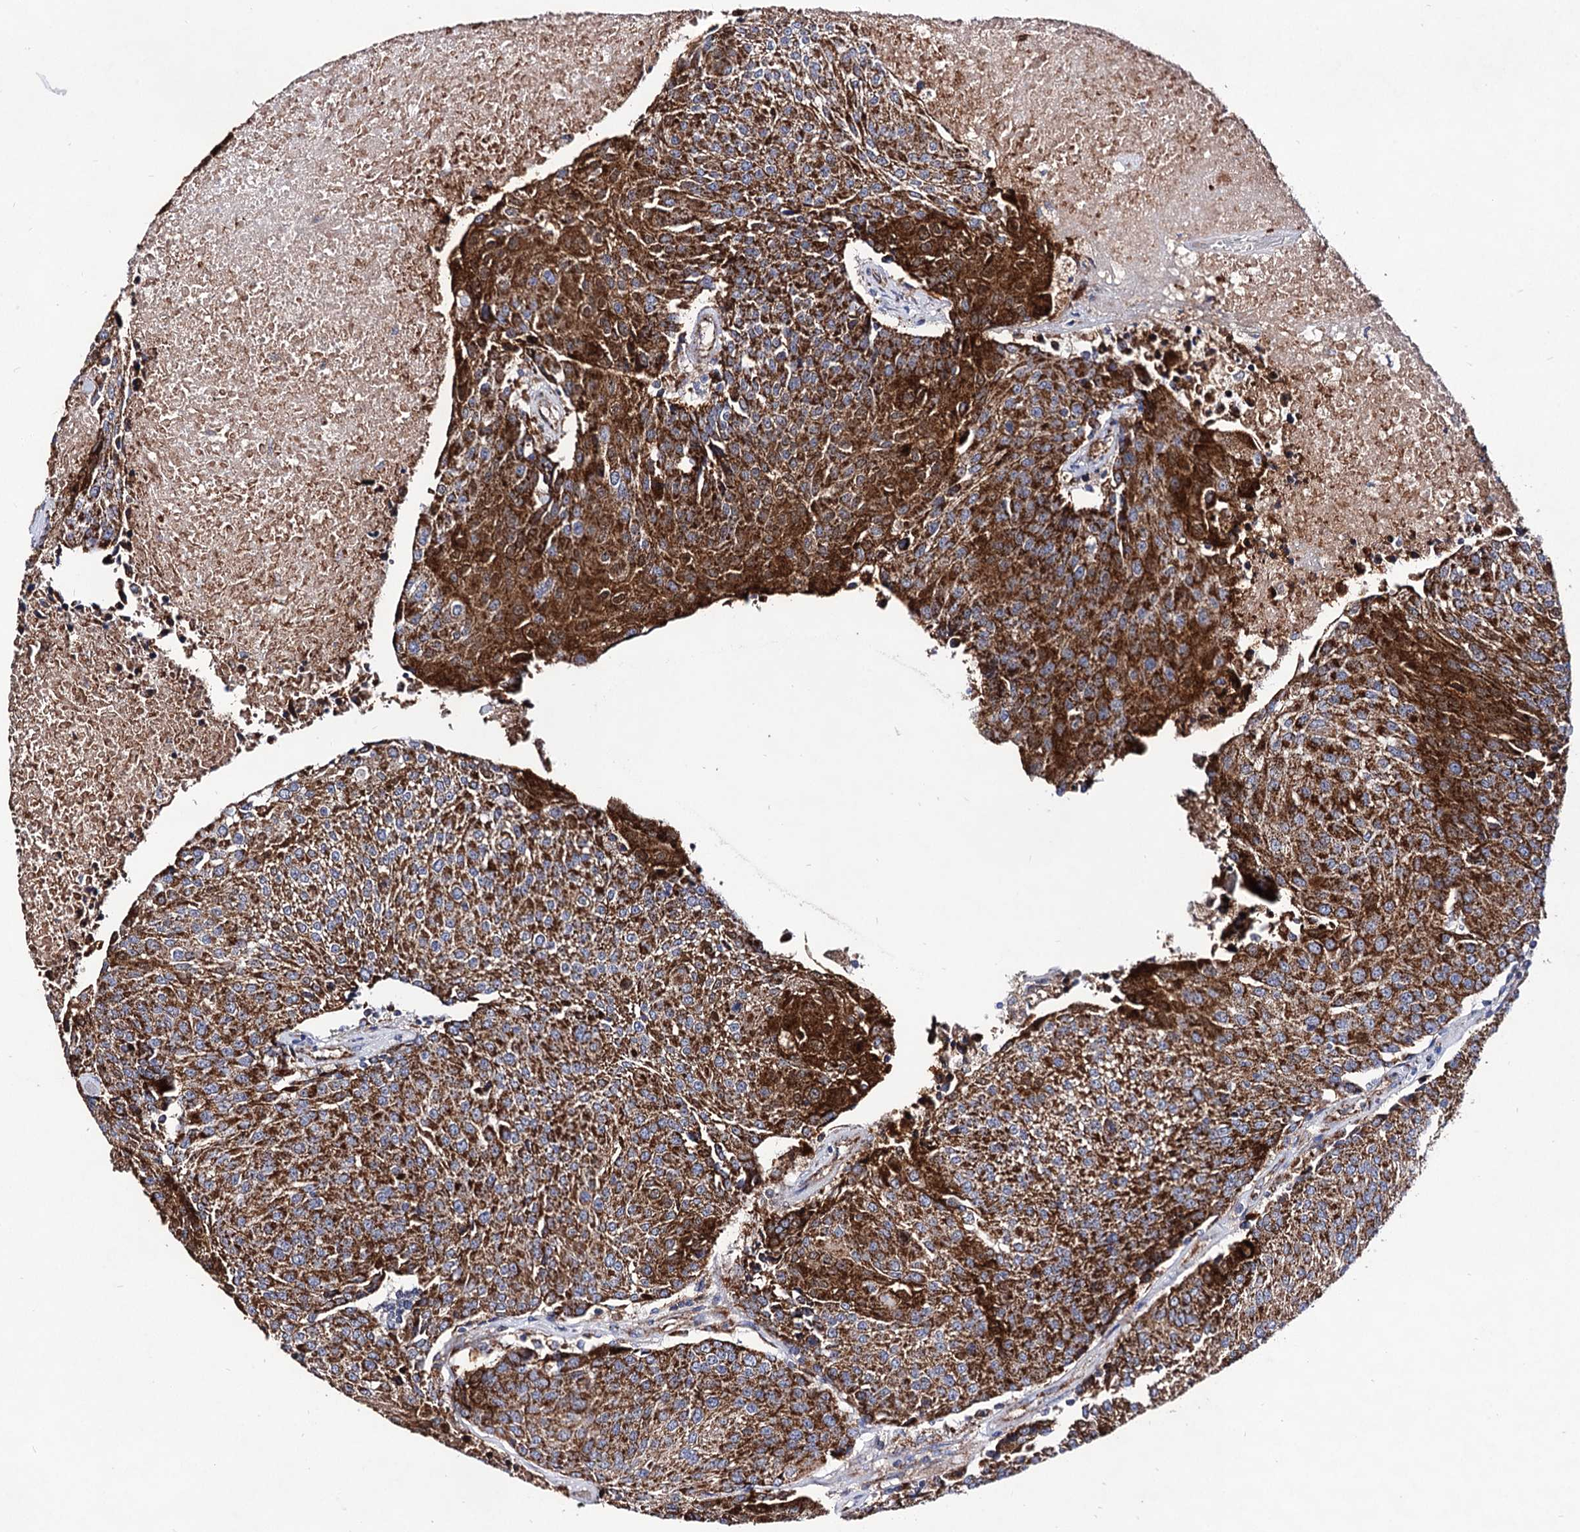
{"staining": {"intensity": "strong", "quantity": ">75%", "location": "cytoplasmic/membranous"}, "tissue": "urothelial cancer", "cell_type": "Tumor cells", "image_type": "cancer", "snomed": [{"axis": "morphology", "description": "Urothelial carcinoma, High grade"}, {"axis": "topography", "description": "Urinary bladder"}], "caption": "Immunohistochemical staining of human urothelial carcinoma (high-grade) displays high levels of strong cytoplasmic/membranous protein positivity in about >75% of tumor cells.", "gene": "ACAD9", "patient": {"sex": "female", "age": 85}}